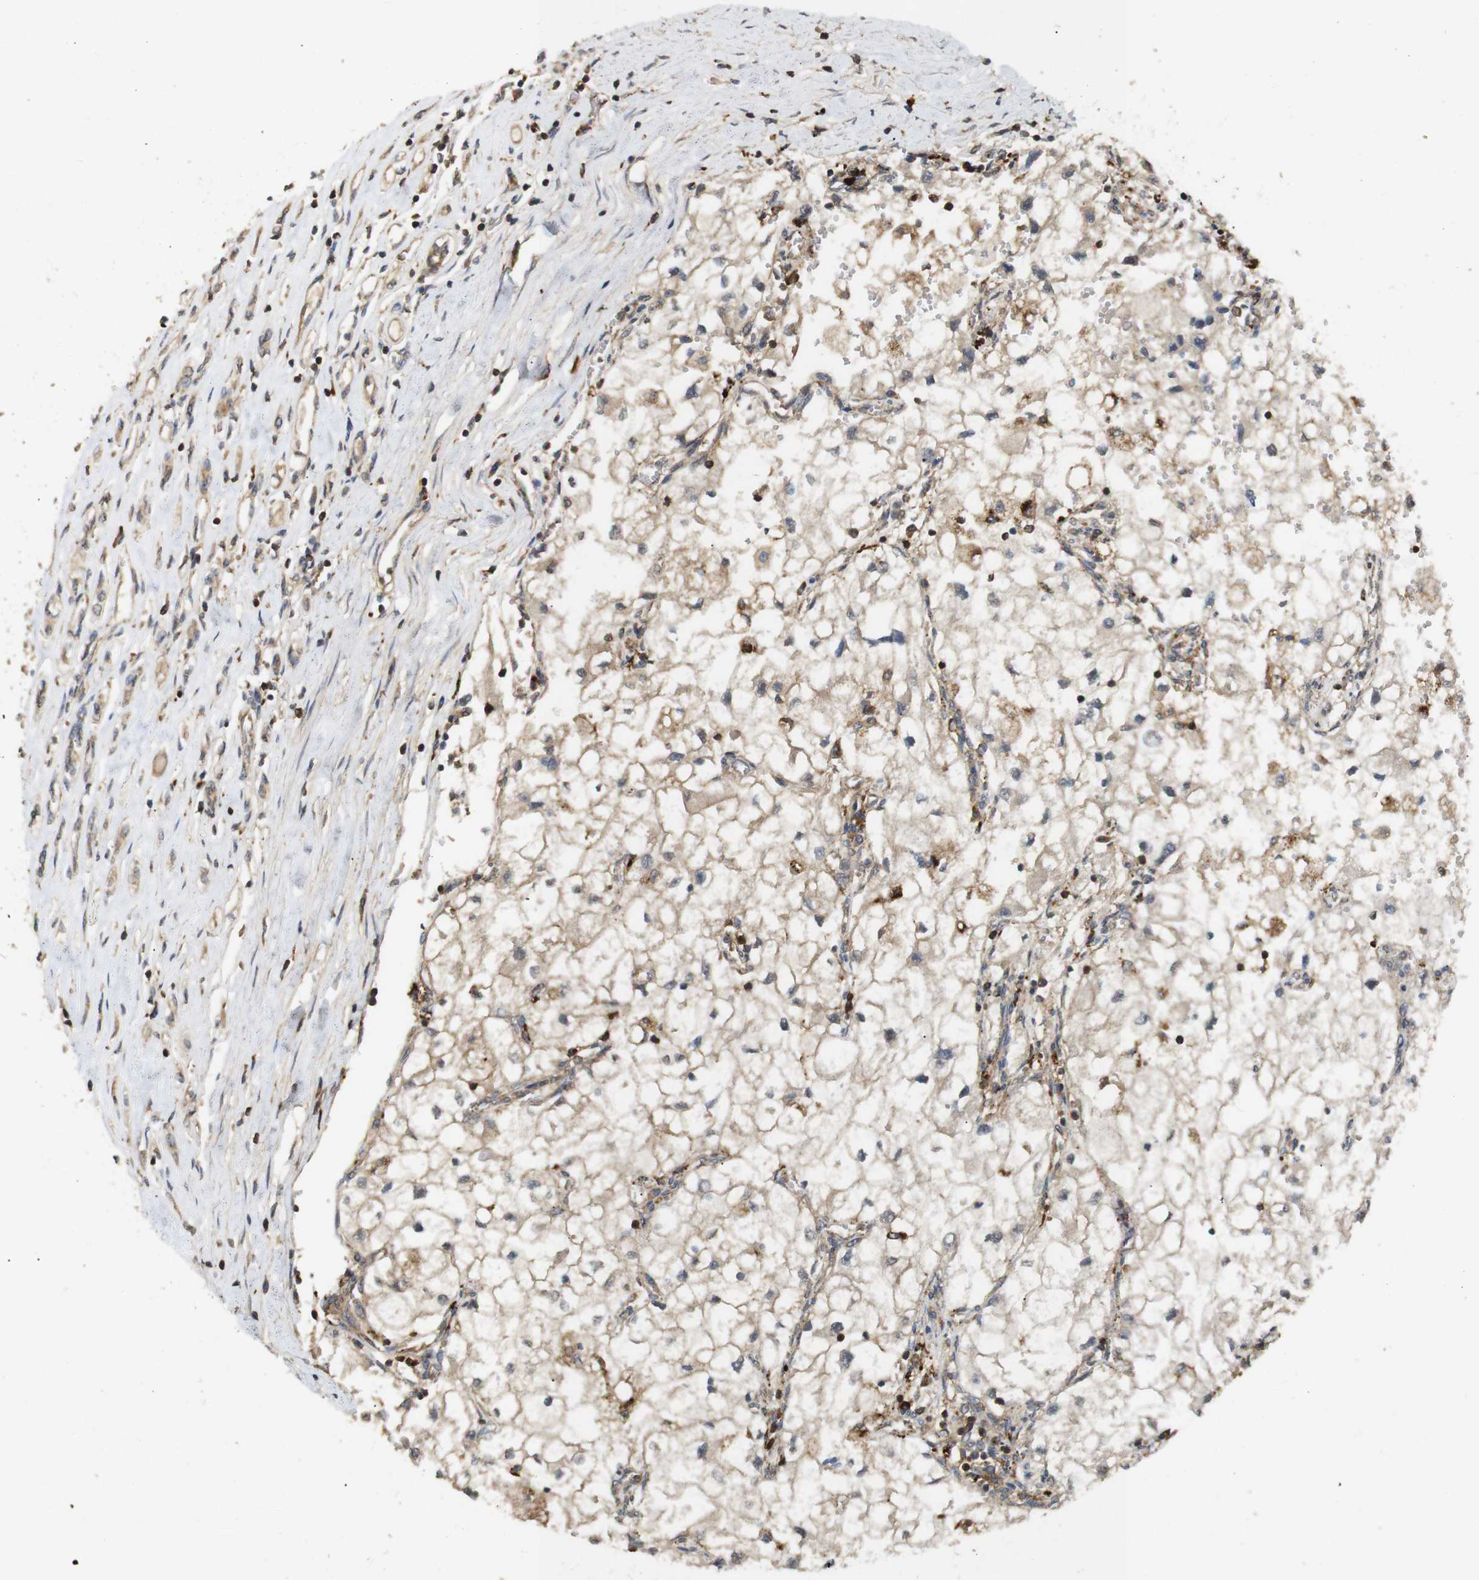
{"staining": {"intensity": "weak", "quantity": ">75%", "location": "cytoplasmic/membranous"}, "tissue": "renal cancer", "cell_type": "Tumor cells", "image_type": "cancer", "snomed": [{"axis": "morphology", "description": "Adenocarcinoma, NOS"}, {"axis": "topography", "description": "Kidney"}], "caption": "This is a histology image of immunohistochemistry staining of renal cancer, which shows weak expression in the cytoplasmic/membranous of tumor cells.", "gene": "KSR1", "patient": {"sex": "female", "age": 70}}